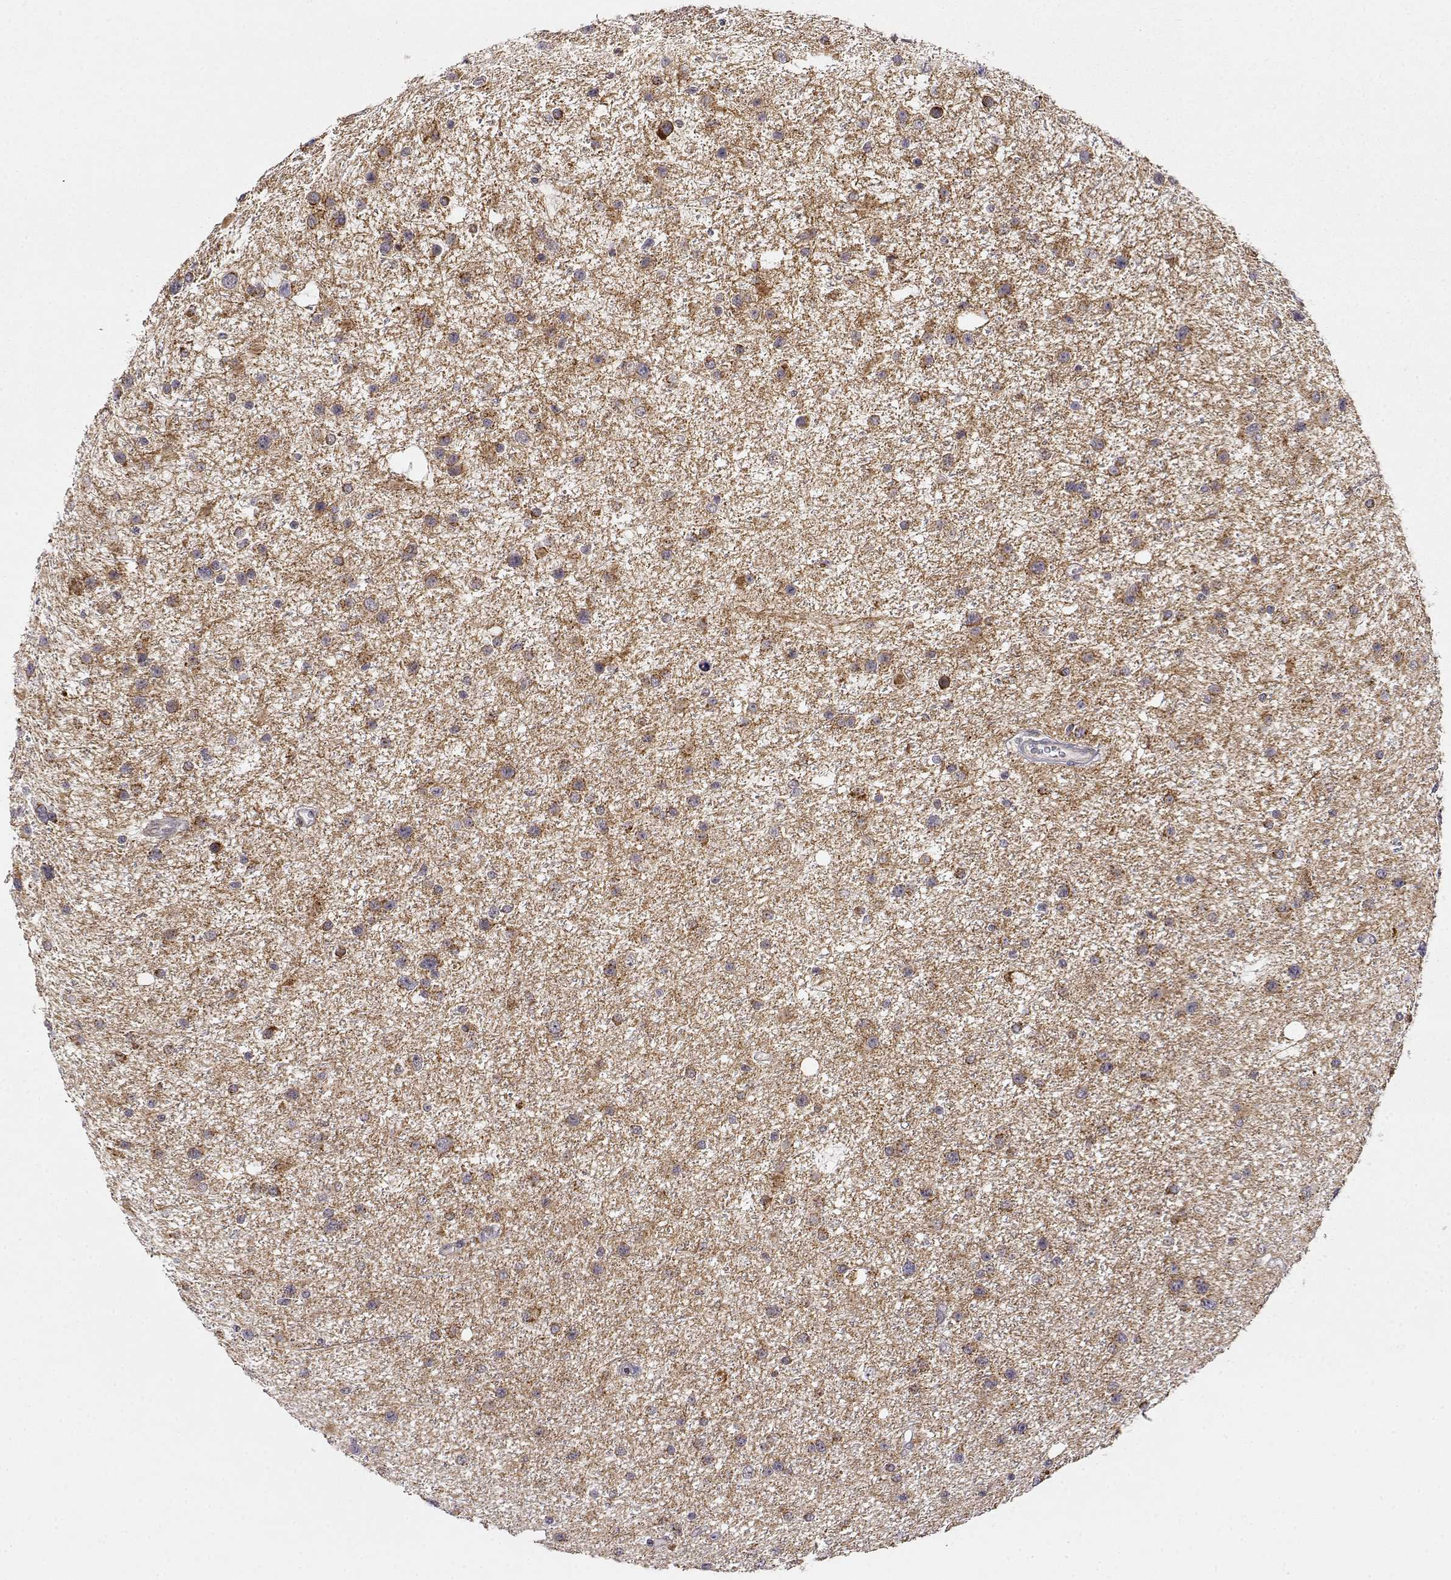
{"staining": {"intensity": "moderate", "quantity": ">75%", "location": "cytoplasmic/membranous"}, "tissue": "glioma", "cell_type": "Tumor cells", "image_type": "cancer", "snomed": [{"axis": "morphology", "description": "Glioma, malignant, Low grade"}, {"axis": "topography", "description": "Brain"}], "caption": "An IHC image of neoplastic tissue is shown. Protein staining in brown highlights moderate cytoplasmic/membranous positivity in glioma within tumor cells. (brown staining indicates protein expression, while blue staining denotes nuclei).", "gene": "EXOG", "patient": {"sex": "female", "age": 32}}